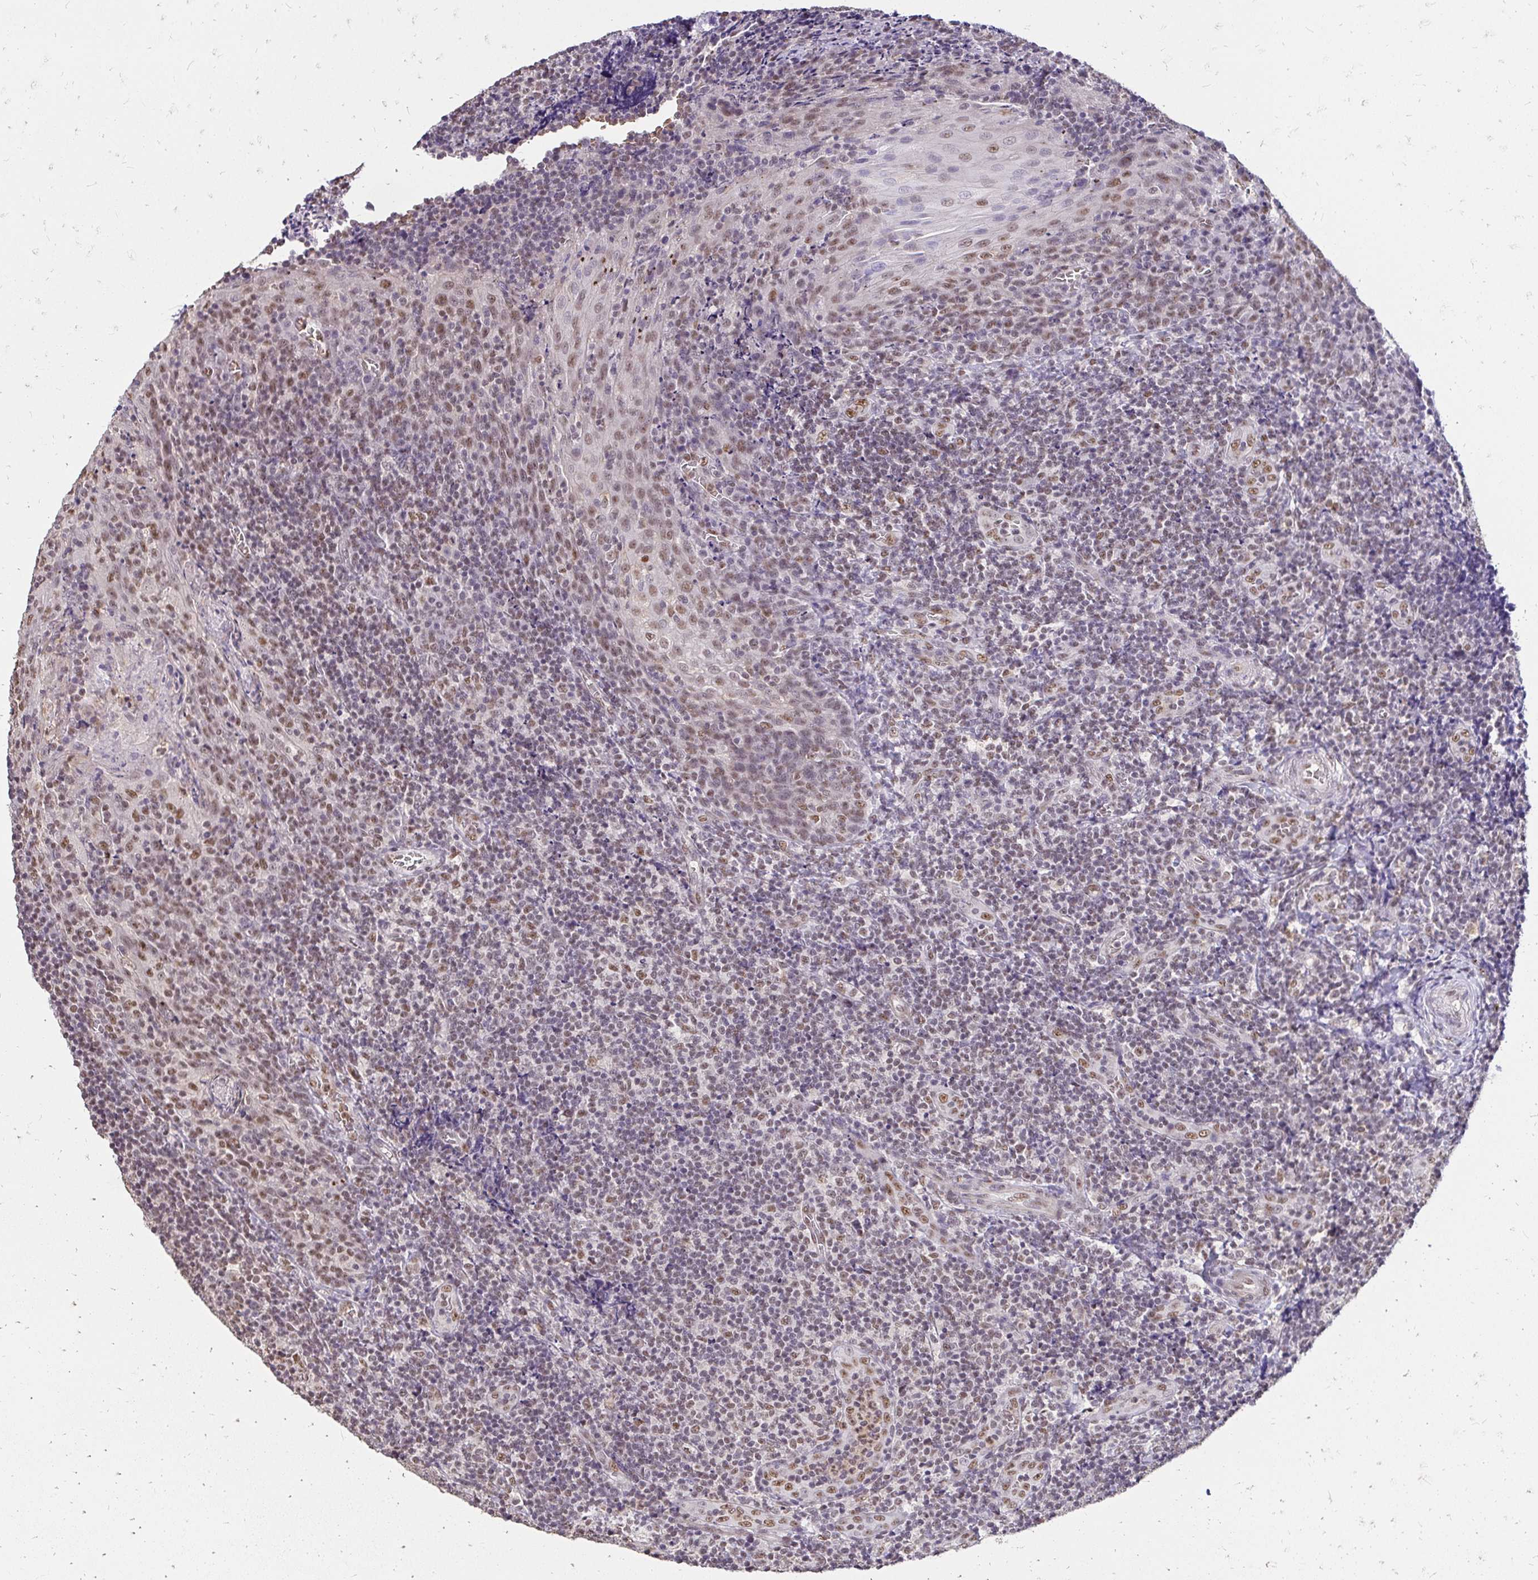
{"staining": {"intensity": "moderate", "quantity": "25%-75%", "location": "nuclear"}, "tissue": "tonsil", "cell_type": "Germinal center cells", "image_type": "normal", "snomed": [{"axis": "morphology", "description": "Normal tissue, NOS"}, {"axis": "topography", "description": "Tonsil"}], "caption": "This histopathology image exhibits immunohistochemistry staining of unremarkable tonsil, with medium moderate nuclear positivity in about 25%-75% of germinal center cells.", "gene": "RIMS4", "patient": {"sex": "male", "age": 17}}